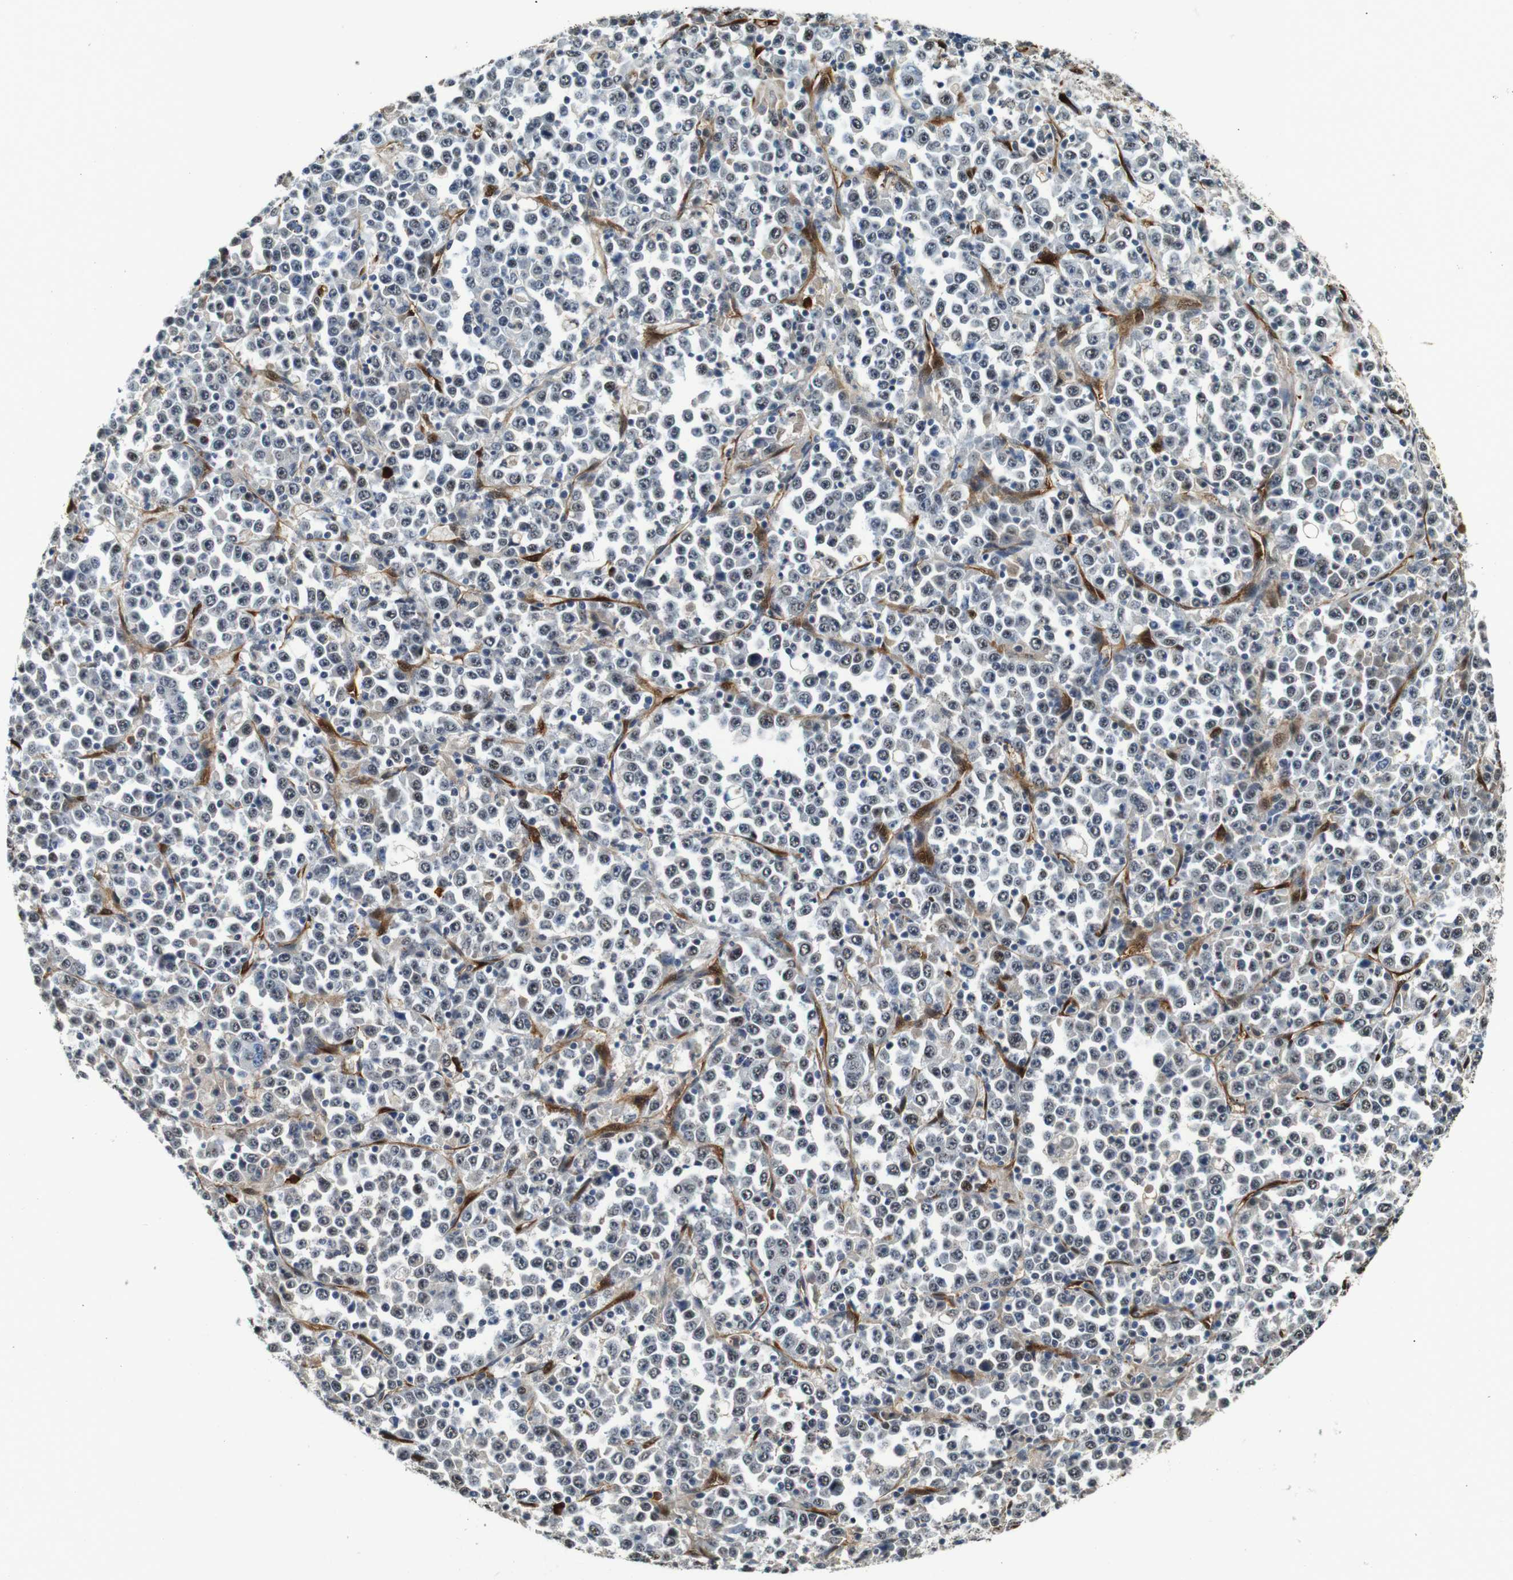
{"staining": {"intensity": "weak", "quantity": "<25%", "location": "nuclear"}, "tissue": "stomach cancer", "cell_type": "Tumor cells", "image_type": "cancer", "snomed": [{"axis": "morphology", "description": "Normal tissue, NOS"}, {"axis": "morphology", "description": "Adenocarcinoma, NOS"}, {"axis": "topography", "description": "Stomach, upper"}, {"axis": "topography", "description": "Stomach"}], "caption": "Stomach cancer stained for a protein using immunohistochemistry demonstrates no staining tumor cells.", "gene": "LXN", "patient": {"sex": "male", "age": 59}}